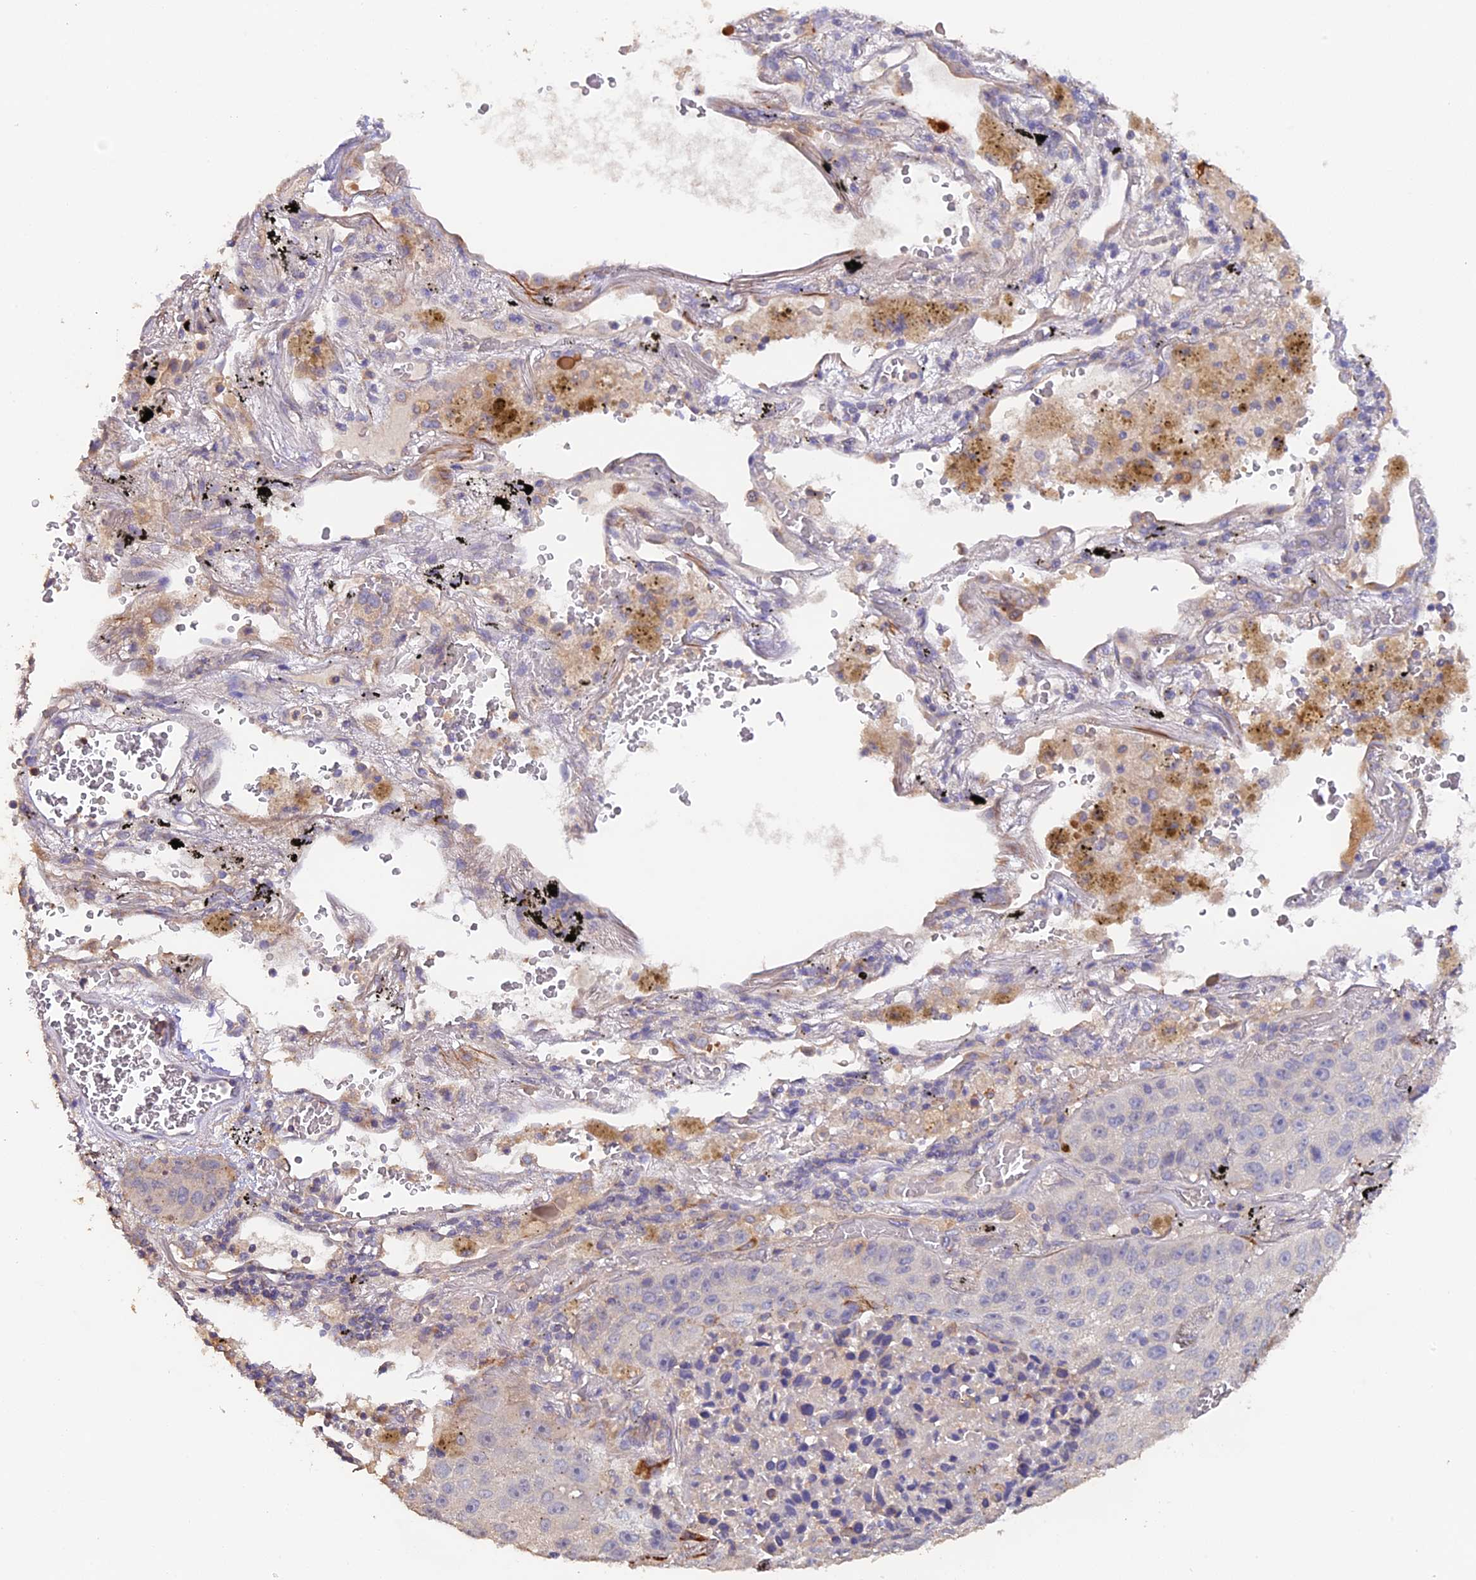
{"staining": {"intensity": "negative", "quantity": "none", "location": "none"}, "tissue": "lung cancer", "cell_type": "Tumor cells", "image_type": "cancer", "snomed": [{"axis": "morphology", "description": "Squamous cell carcinoma, NOS"}, {"axis": "topography", "description": "Lung"}], "caption": "Immunohistochemical staining of human squamous cell carcinoma (lung) displays no significant positivity in tumor cells.", "gene": "TANGO6", "patient": {"sex": "male", "age": 57}}